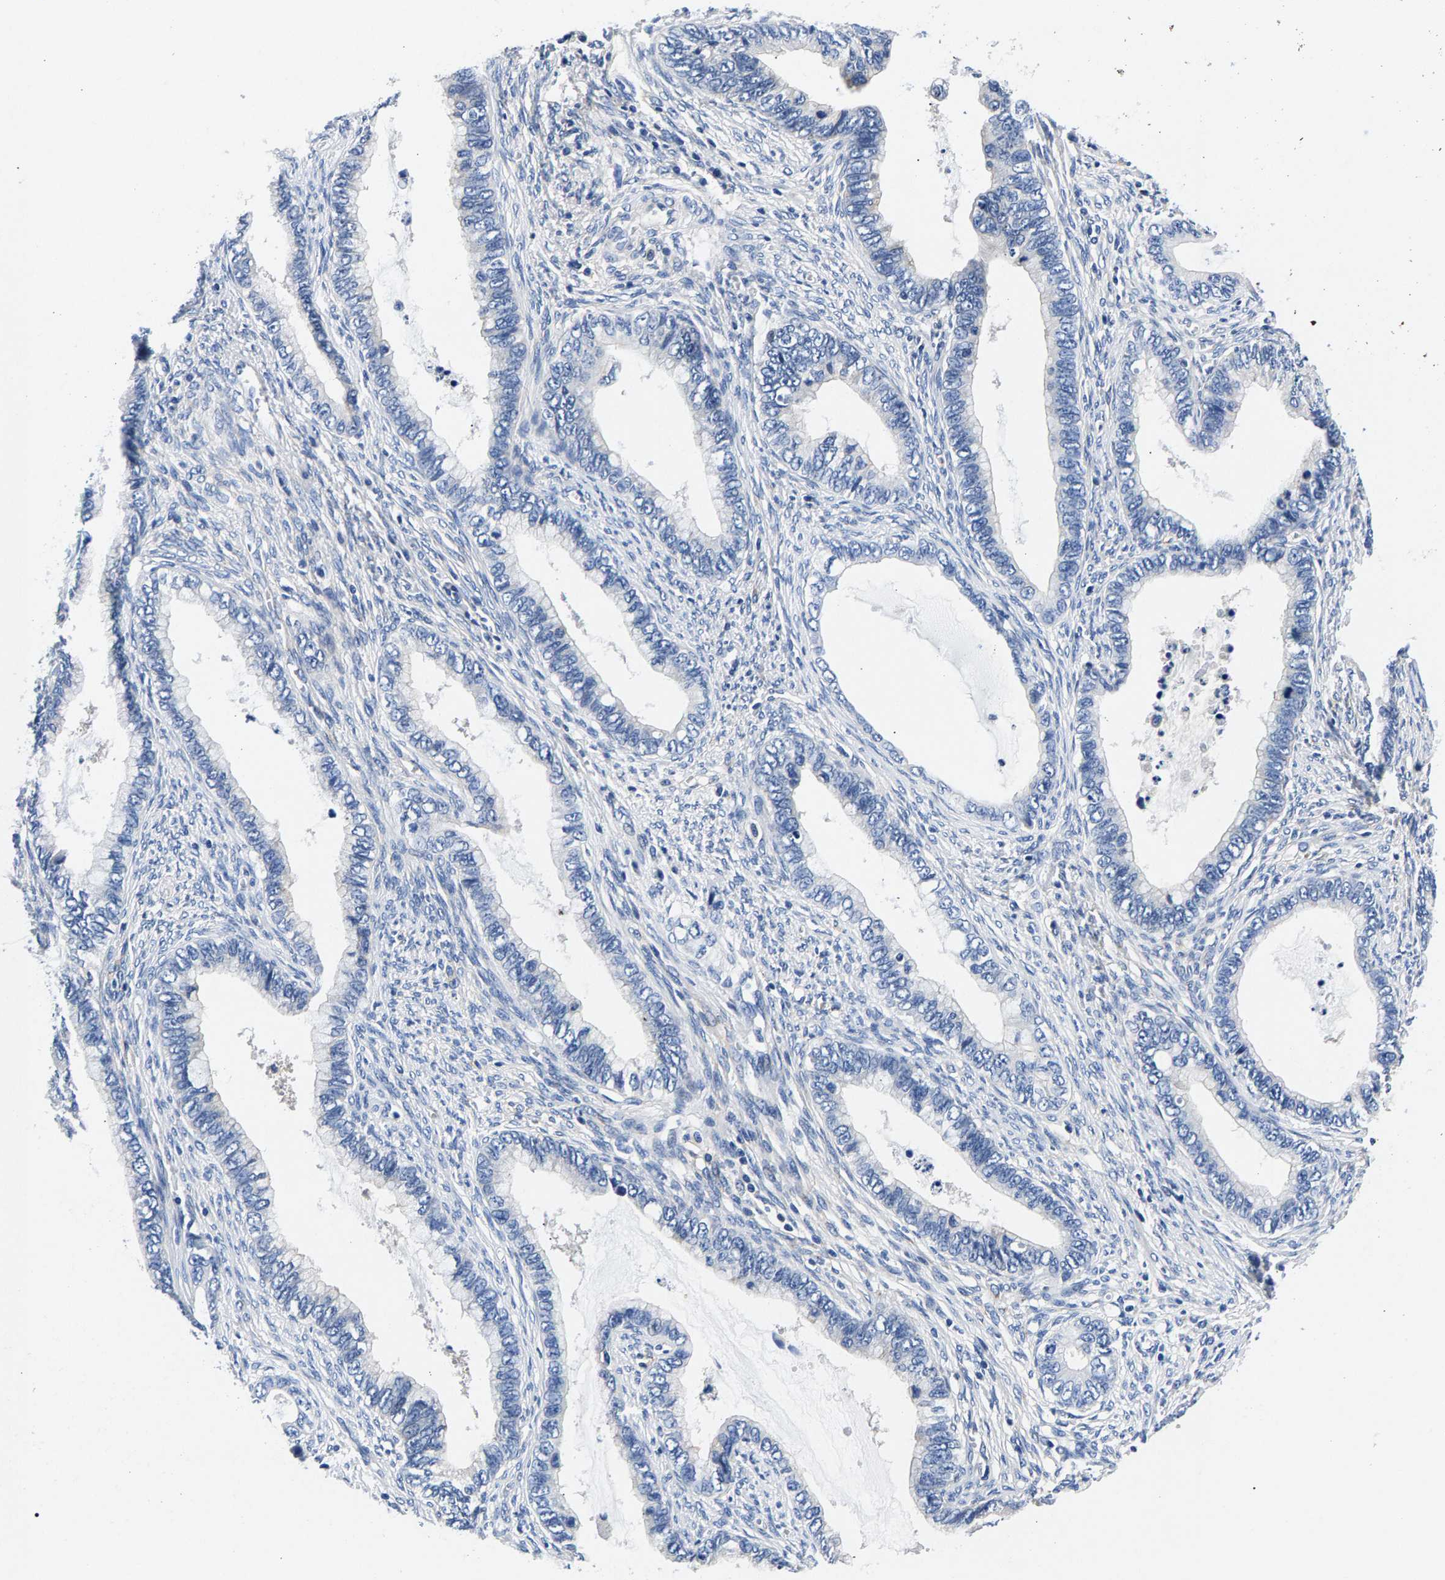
{"staining": {"intensity": "negative", "quantity": "none", "location": "none"}, "tissue": "cervical cancer", "cell_type": "Tumor cells", "image_type": "cancer", "snomed": [{"axis": "morphology", "description": "Adenocarcinoma, NOS"}, {"axis": "topography", "description": "Cervix"}], "caption": "A histopathology image of human cervical cancer is negative for staining in tumor cells.", "gene": "P2RY4", "patient": {"sex": "female", "age": 44}}